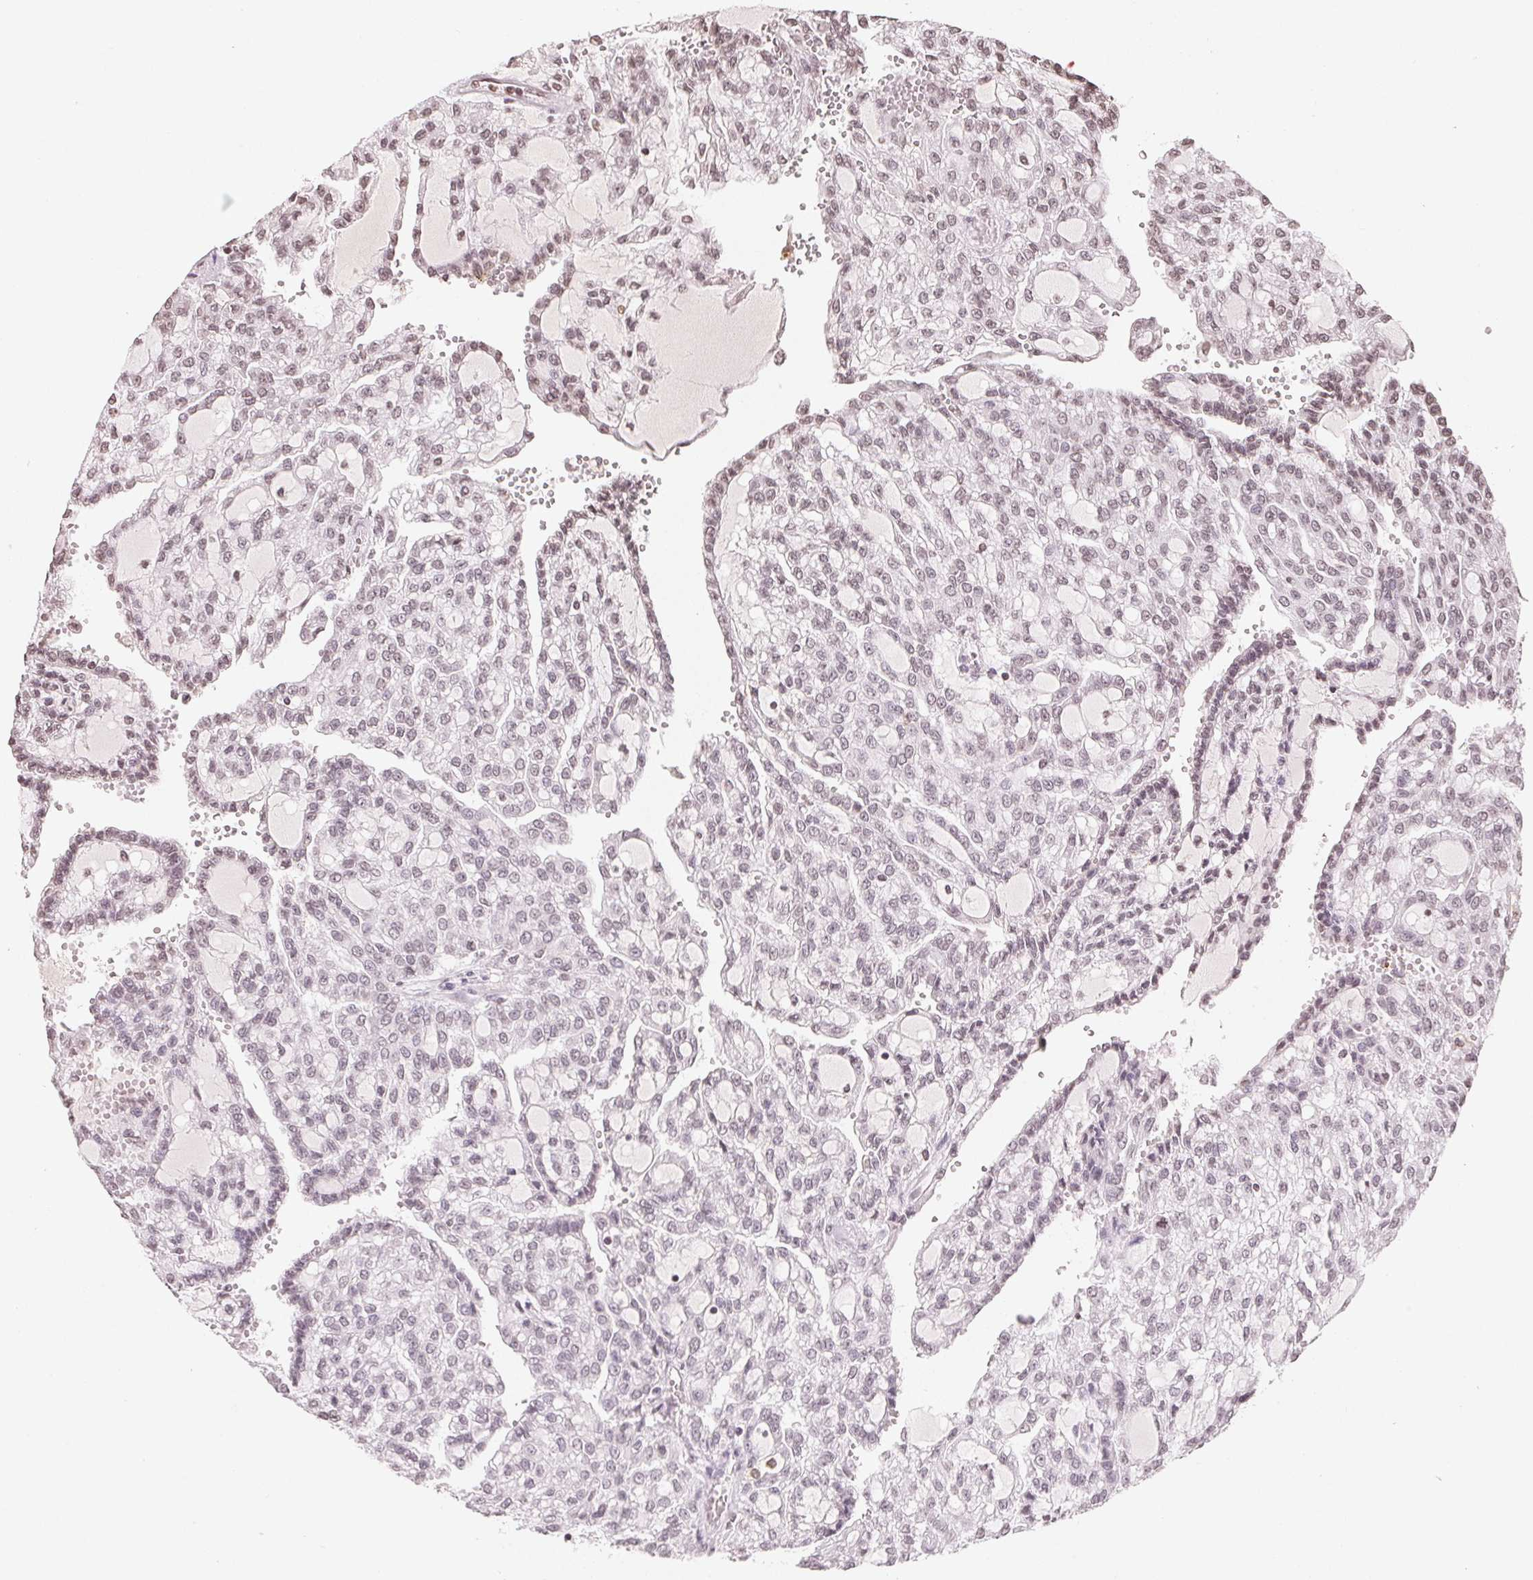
{"staining": {"intensity": "weak", "quantity": "<25%", "location": "nuclear"}, "tissue": "renal cancer", "cell_type": "Tumor cells", "image_type": "cancer", "snomed": [{"axis": "morphology", "description": "Adenocarcinoma, NOS"}, {"axis": "topography", "description": "Kidney"}], "caption": "Photomicrograph shows no significant protein expression in tumor cells of renal cancer.", "gene": "TBP", "patient": {"sex": "male", "age": 63}}